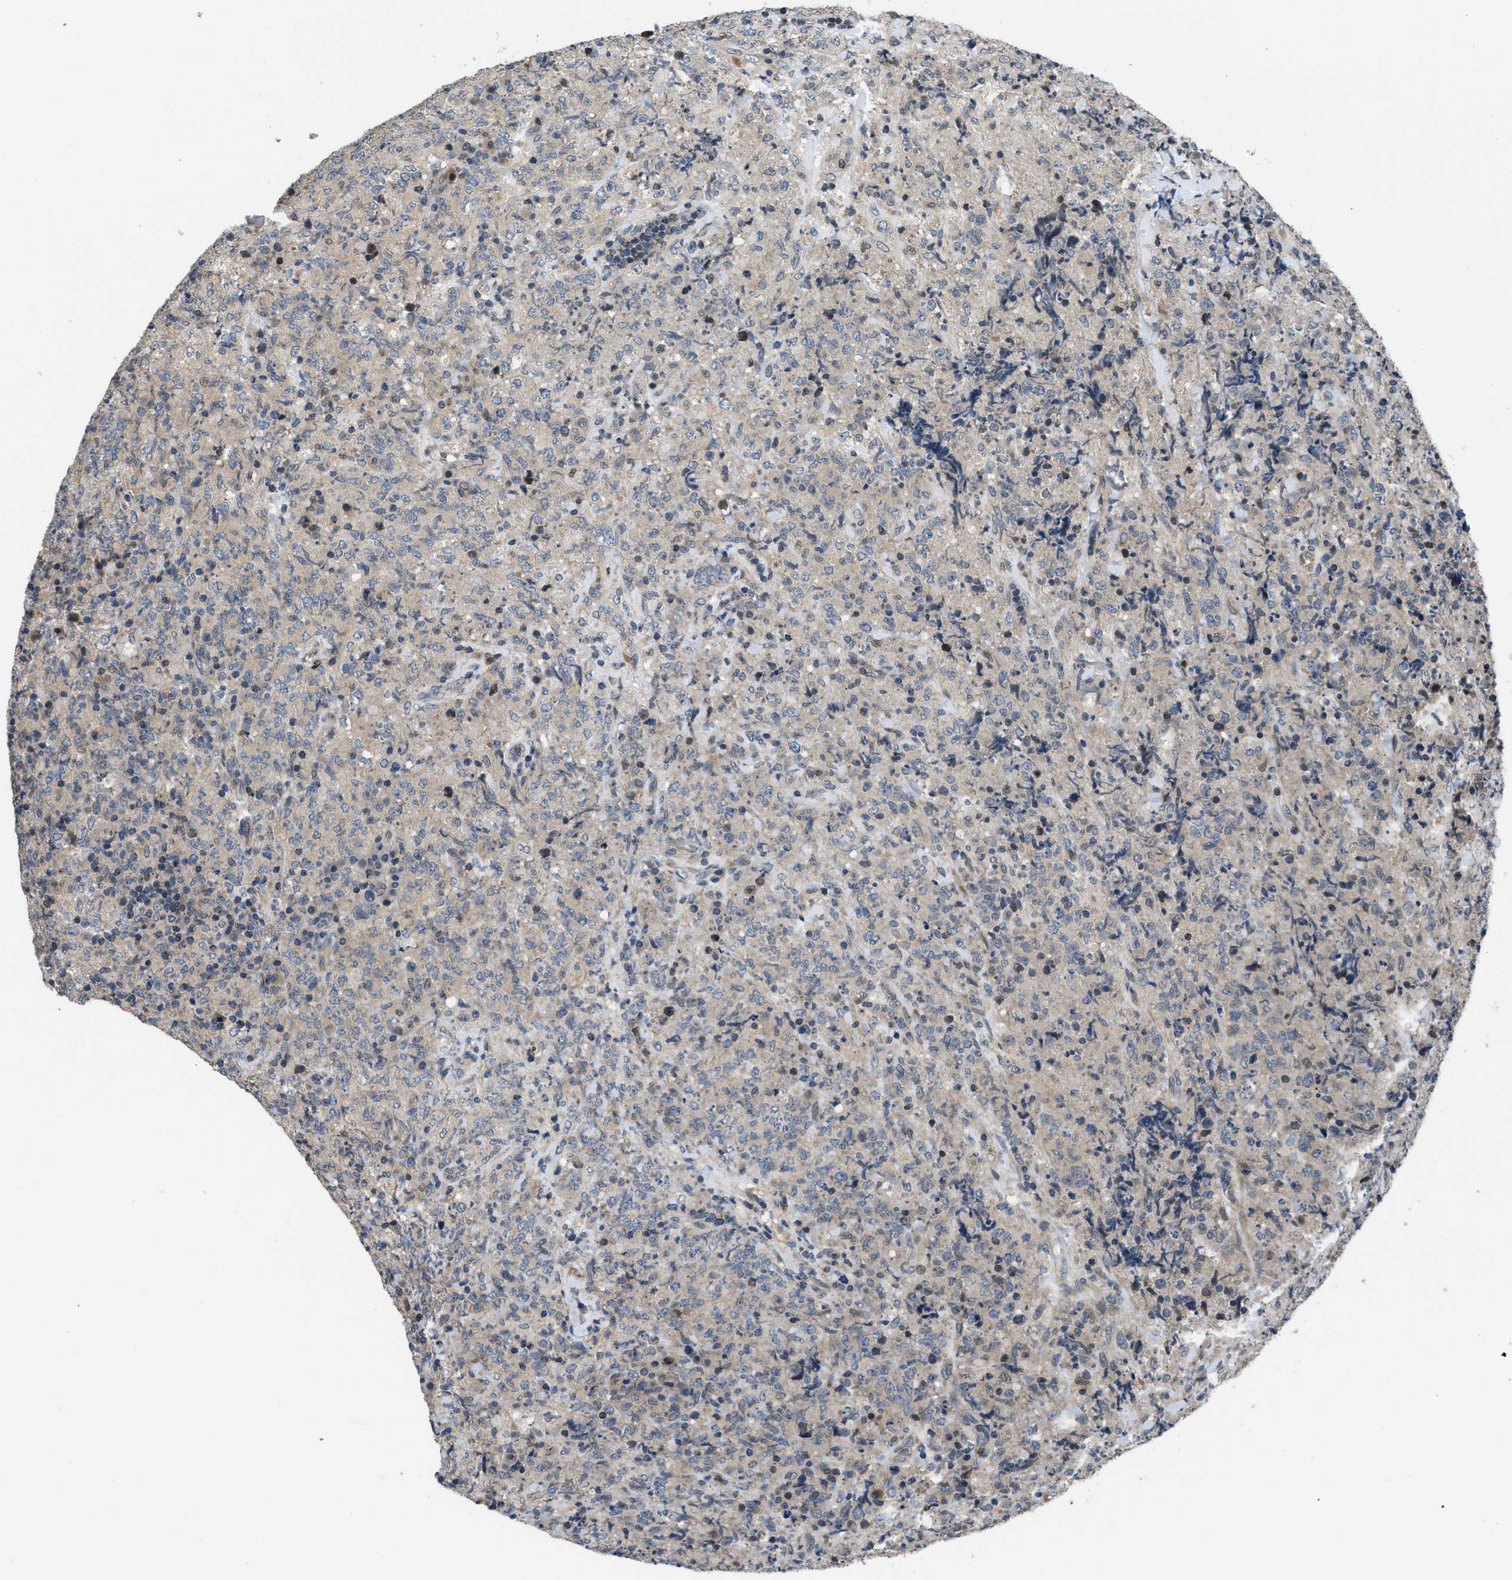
{"staining": {"intensity": "negative", "quantity": "none", "location": "none"}, "tissue": "lymphoma", "cell_type": "Tumor cells", "image_type": "cancer", "snomed": [{"axis": "morphology", "description": "Malignant lymphoma, non-Hodgkin's type, High grade"}, {"axis": "topography", "description": "Tonsil"}], "caption": "Tumor cells are negative for protein expression in human lymphoma. (DAB immunohistochemistry (IHC) with hematoxylin counter stain).", "gene": "CTBS", "patient": {"sex": "female", "age": 36}}